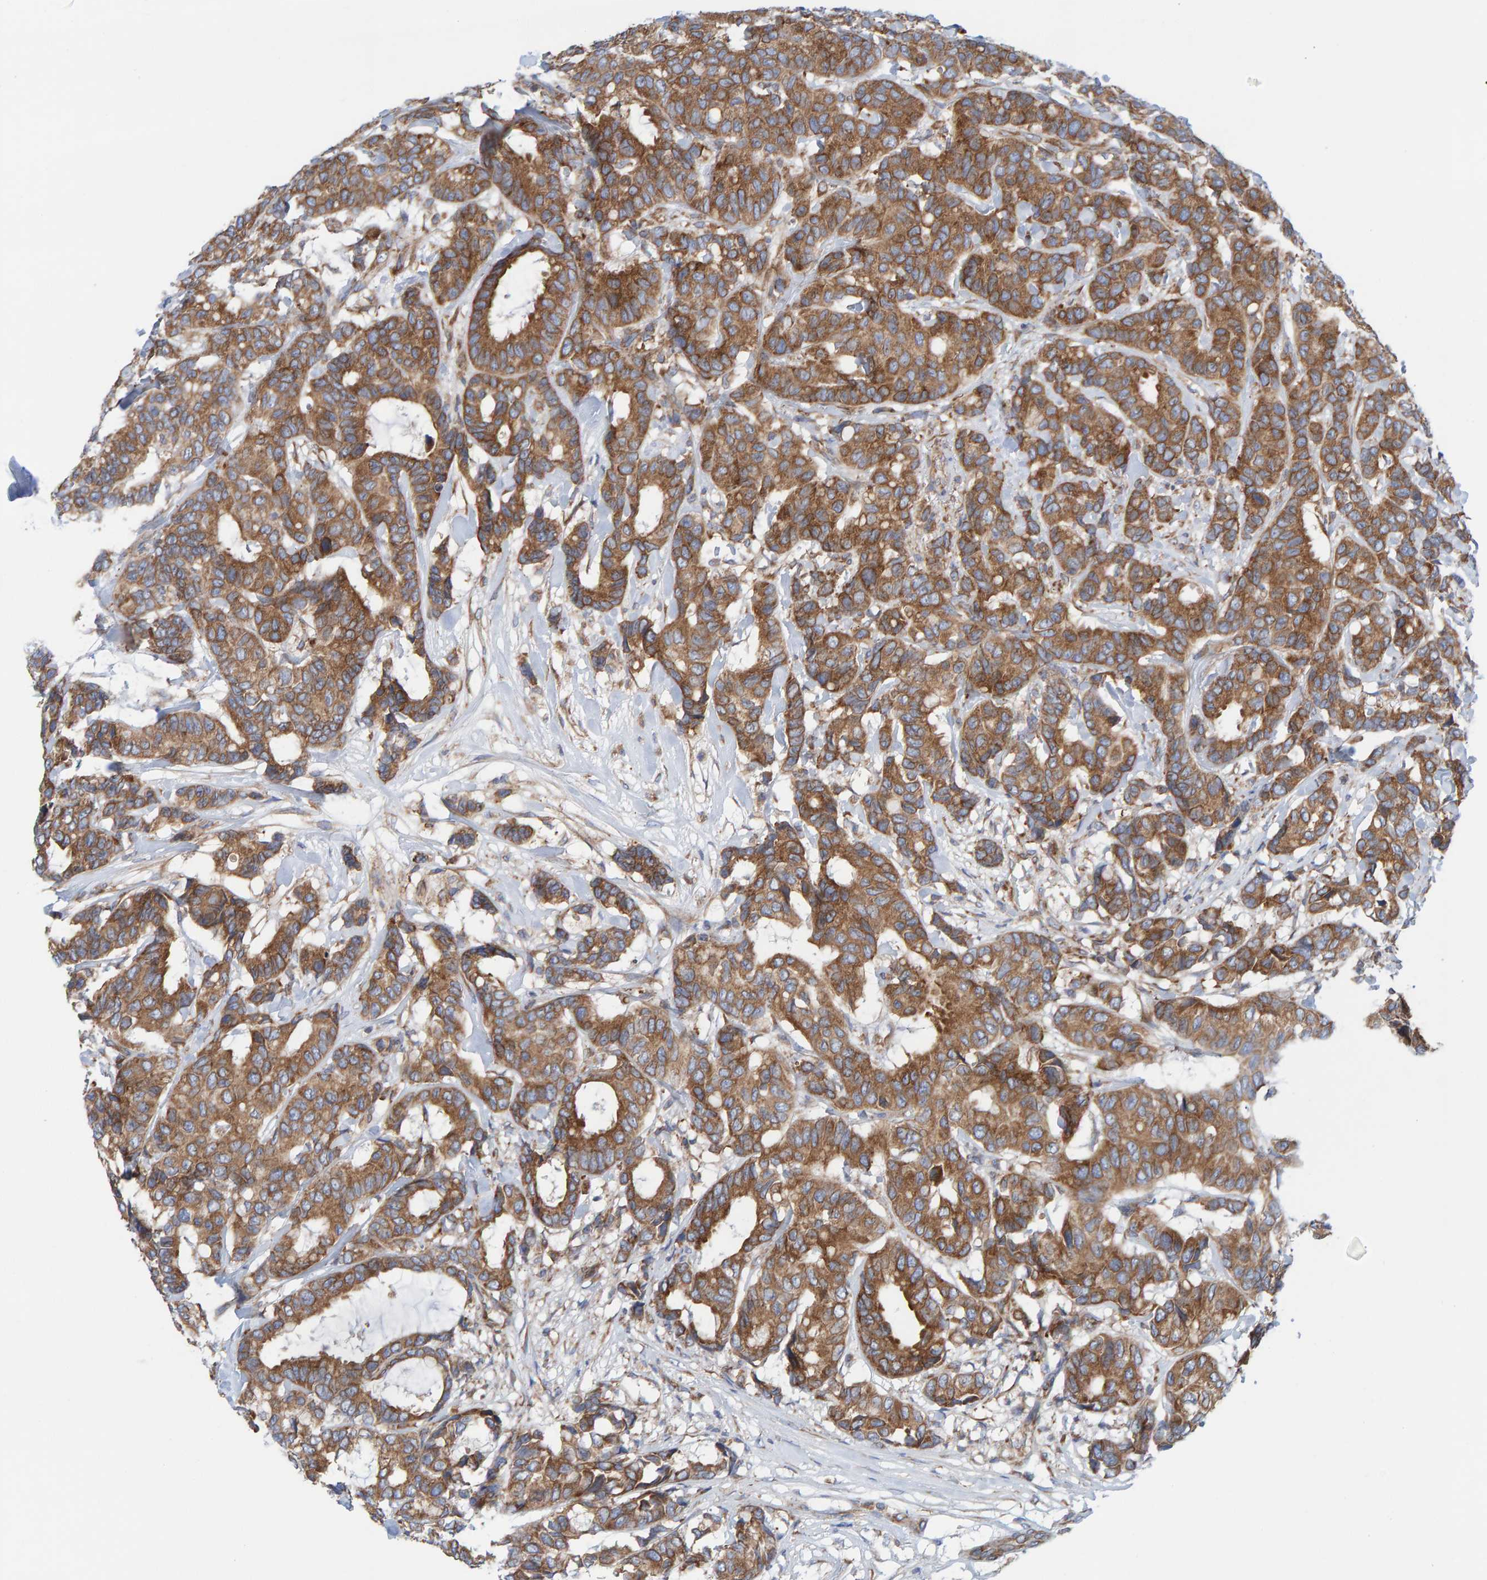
{"staining": {"intensity": "moderate", "quantity": ">75%", "location": "cytoplasmic/membranous"}, "tissue": "breast cancer", "cell_type": "Tumor cells", "image_type": "cancer", "snomed": [{"axis": "morphology", "description": "Duct carcinoma"}, {"axis": "topography", "description": "Breast"}], "caption": "Protein staining shows moderate cytoplasmic/membranous staining in about >75% of tumor cells in breast infiltrating ductal carcinoma. Nuclei are stained in blue.", "gene": "CDK5RAP3", "patient": {"sex": "female", "age": 87}}